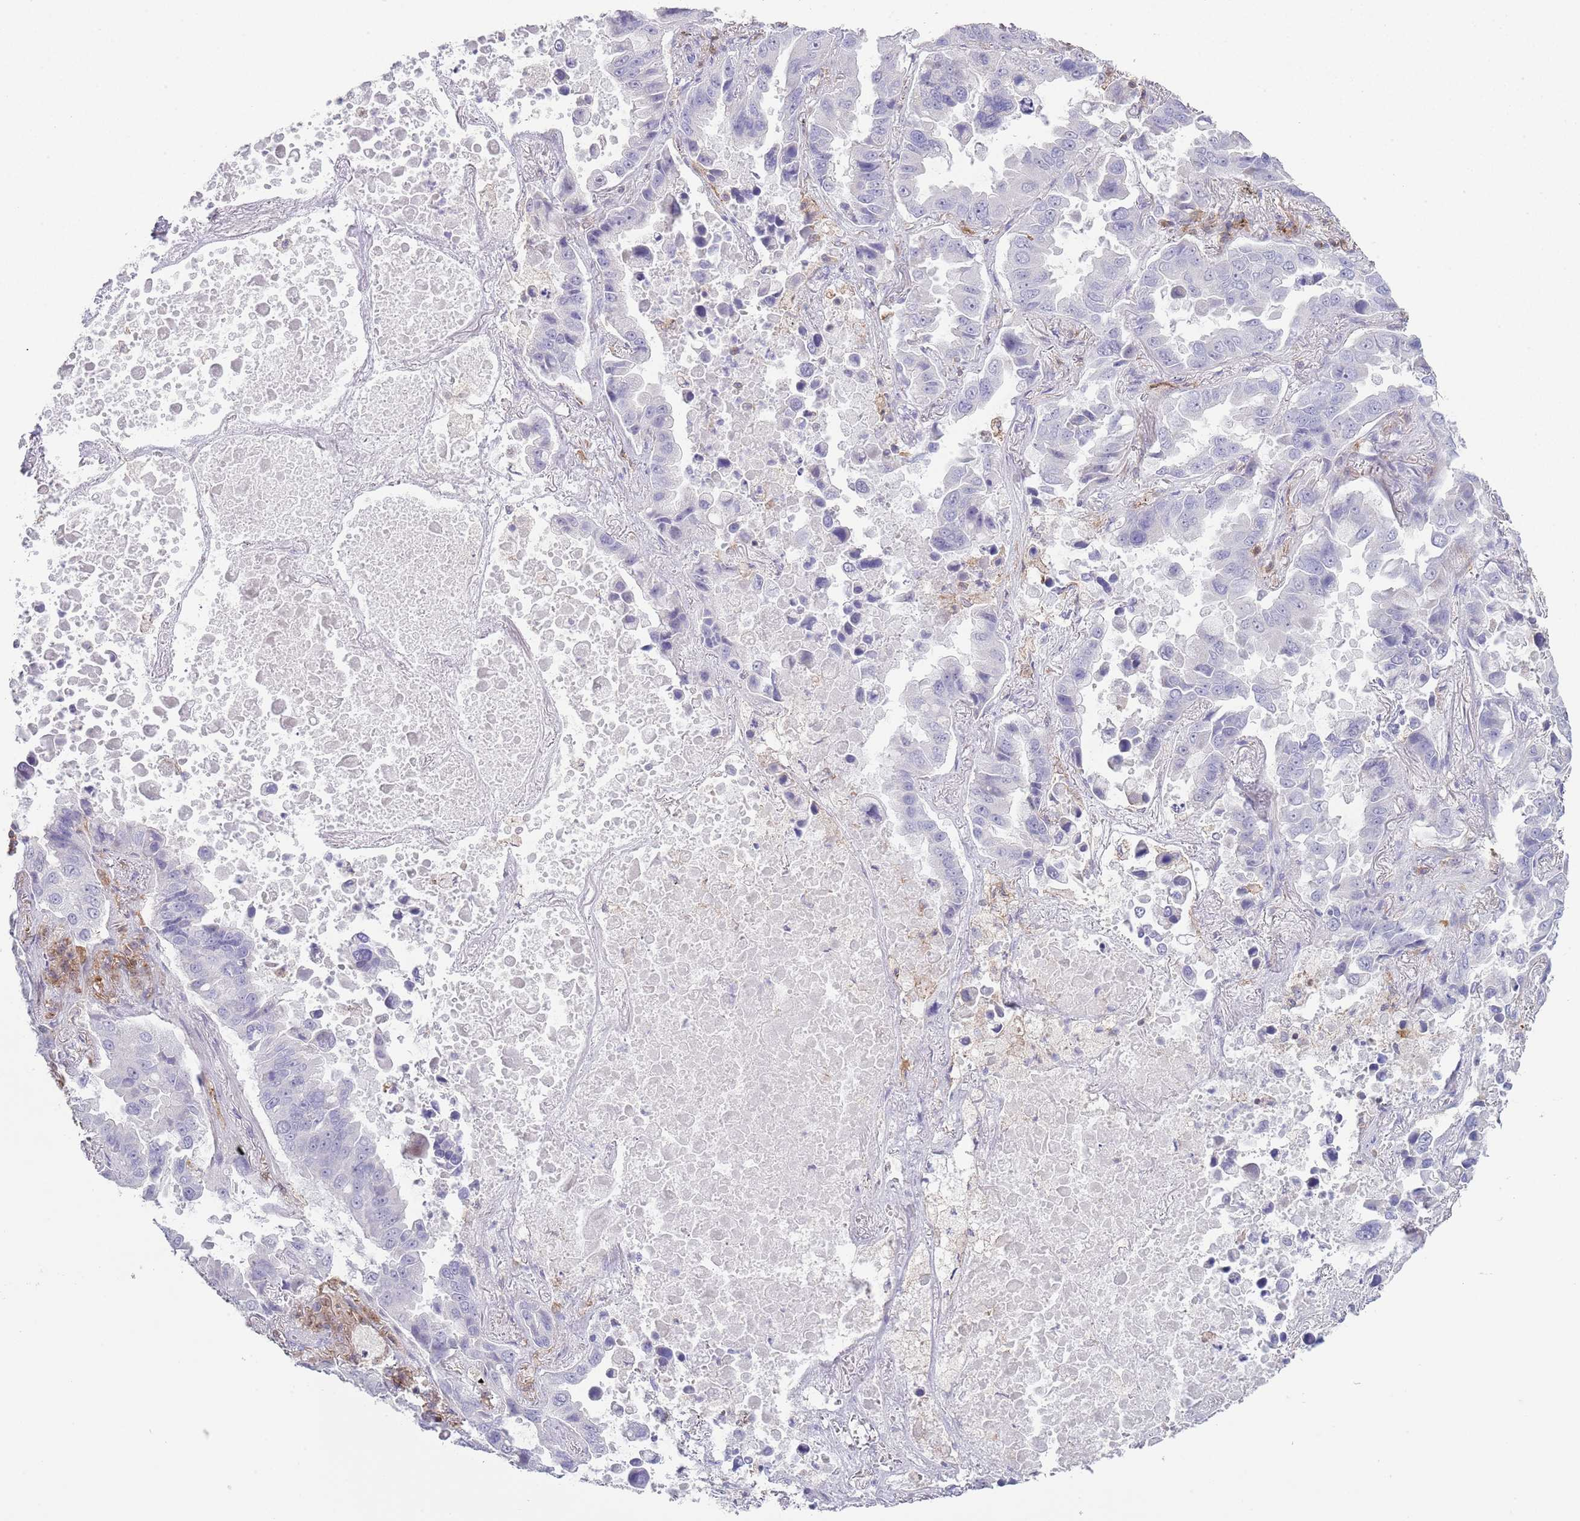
{"staining": {"intensity": "negative", "quantity": "none", "location": "none"}, "tissue": "lung cancer", "cell_type": "Tumor cells", "image_type": "cancer", "snomed": [{"axis": "morphology", "description": "Adenocarcinoma, NOS"}, {"axis": "topography", "description": "Lung"}], "caption": "Micrograph shows no significant protein expression in tumor cells of lung adenocarcinoma.", "gene": "LPXN", "patient": {"sex": "male", "age": 64}}